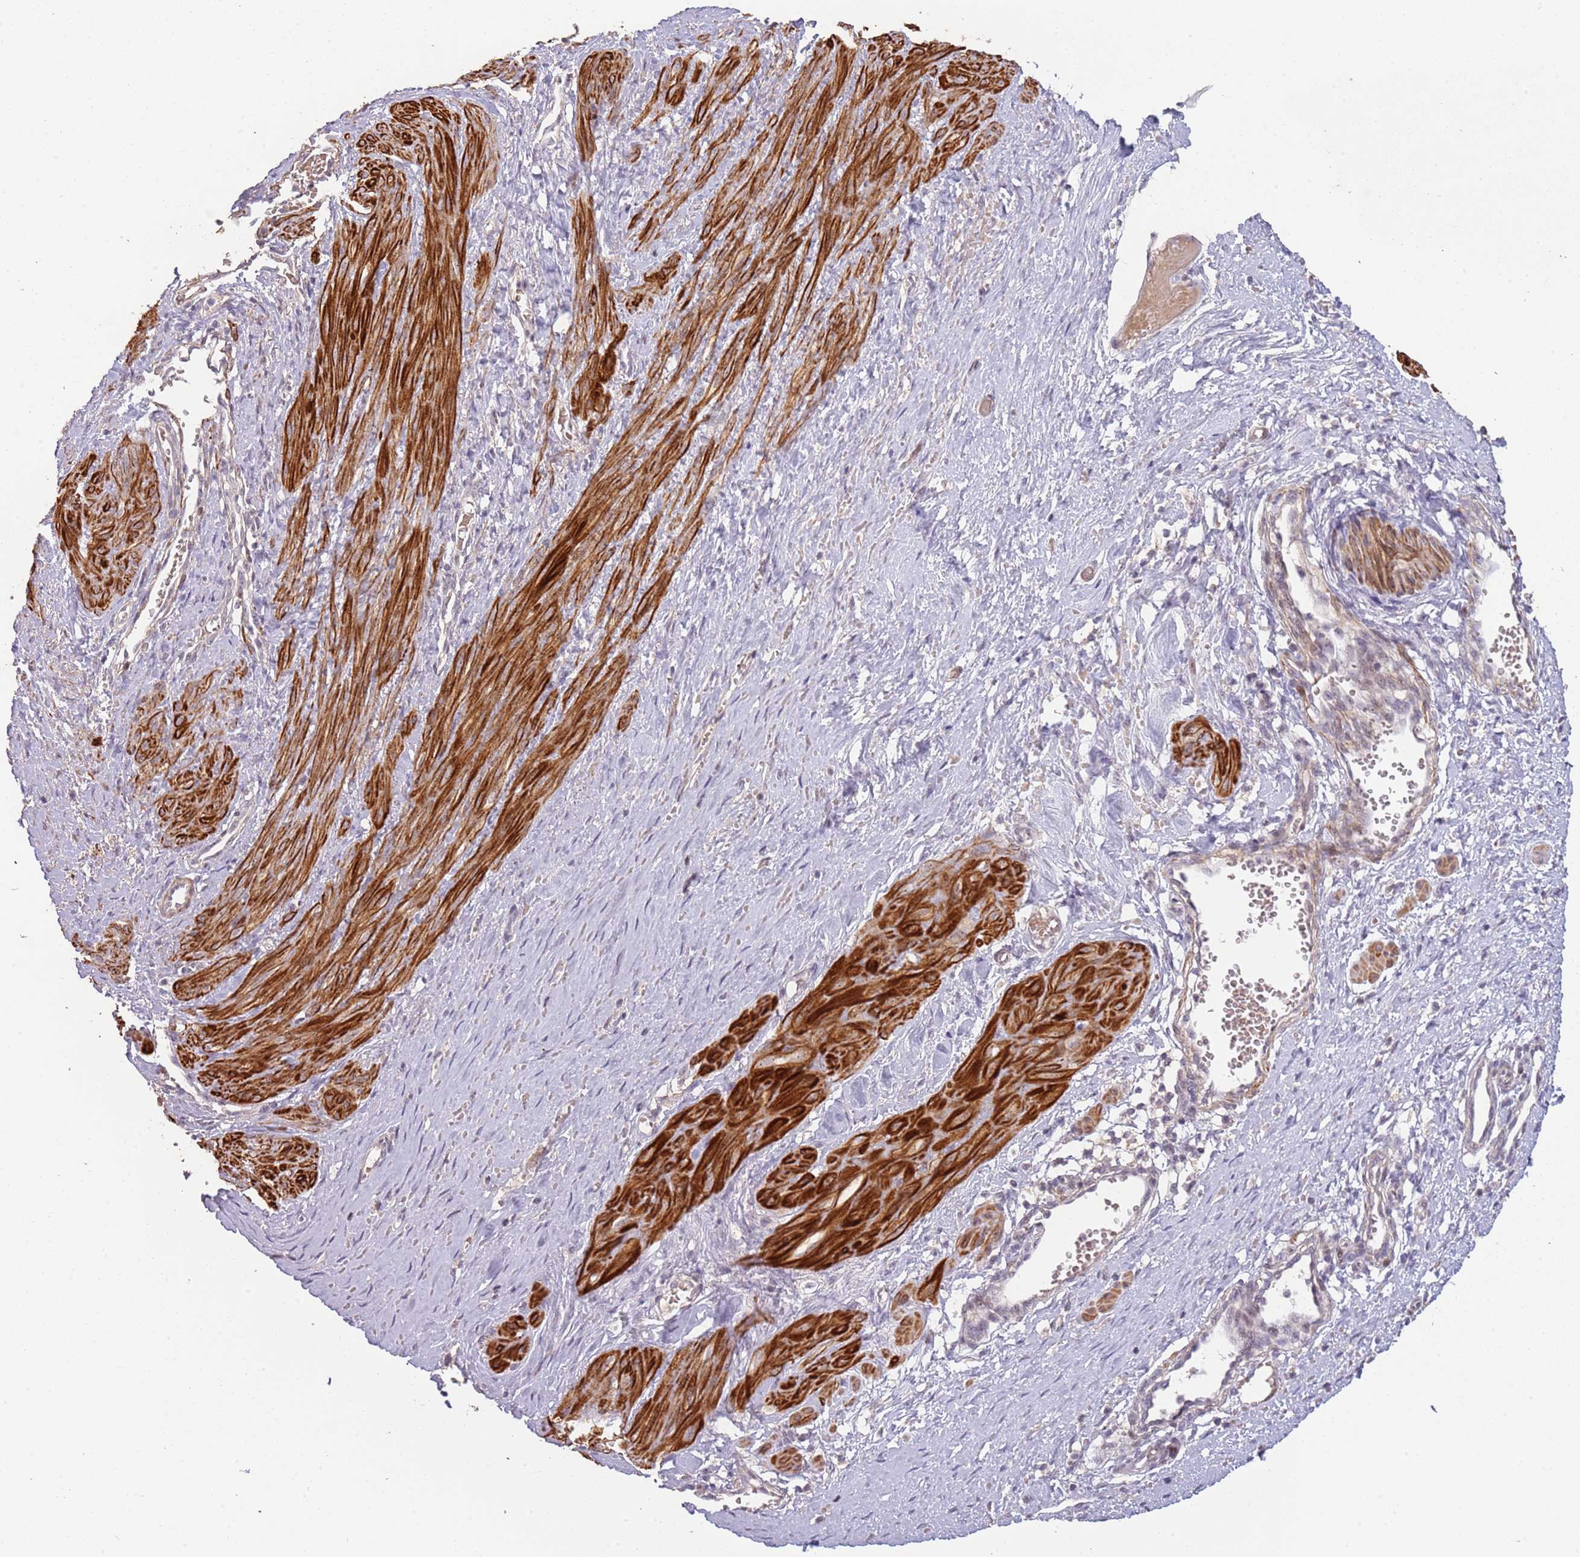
{"staining": {"intensity": "strong", "quantity": ">75%", "location": "cytoplasmic/membranous"}, "tissue": "smooth muscle", "cell_type": "Smooth muscle cells", "image_type": "normal", "snomed": [{"axis": "morphology", "description": "Normal tissue, NOS"}, {"axis": "topography", "description": "Endometrium"}], "caption": "Smooth muscle cells show high levels of strong cytoplasmic/membranous staining in about >75% of cells in unremarkable smooth muscle. (Brightfield microscopy of DAB IHC at high magnification).", "gene": "ADTRP", "patient": {"sex": "female", "age": 33}}